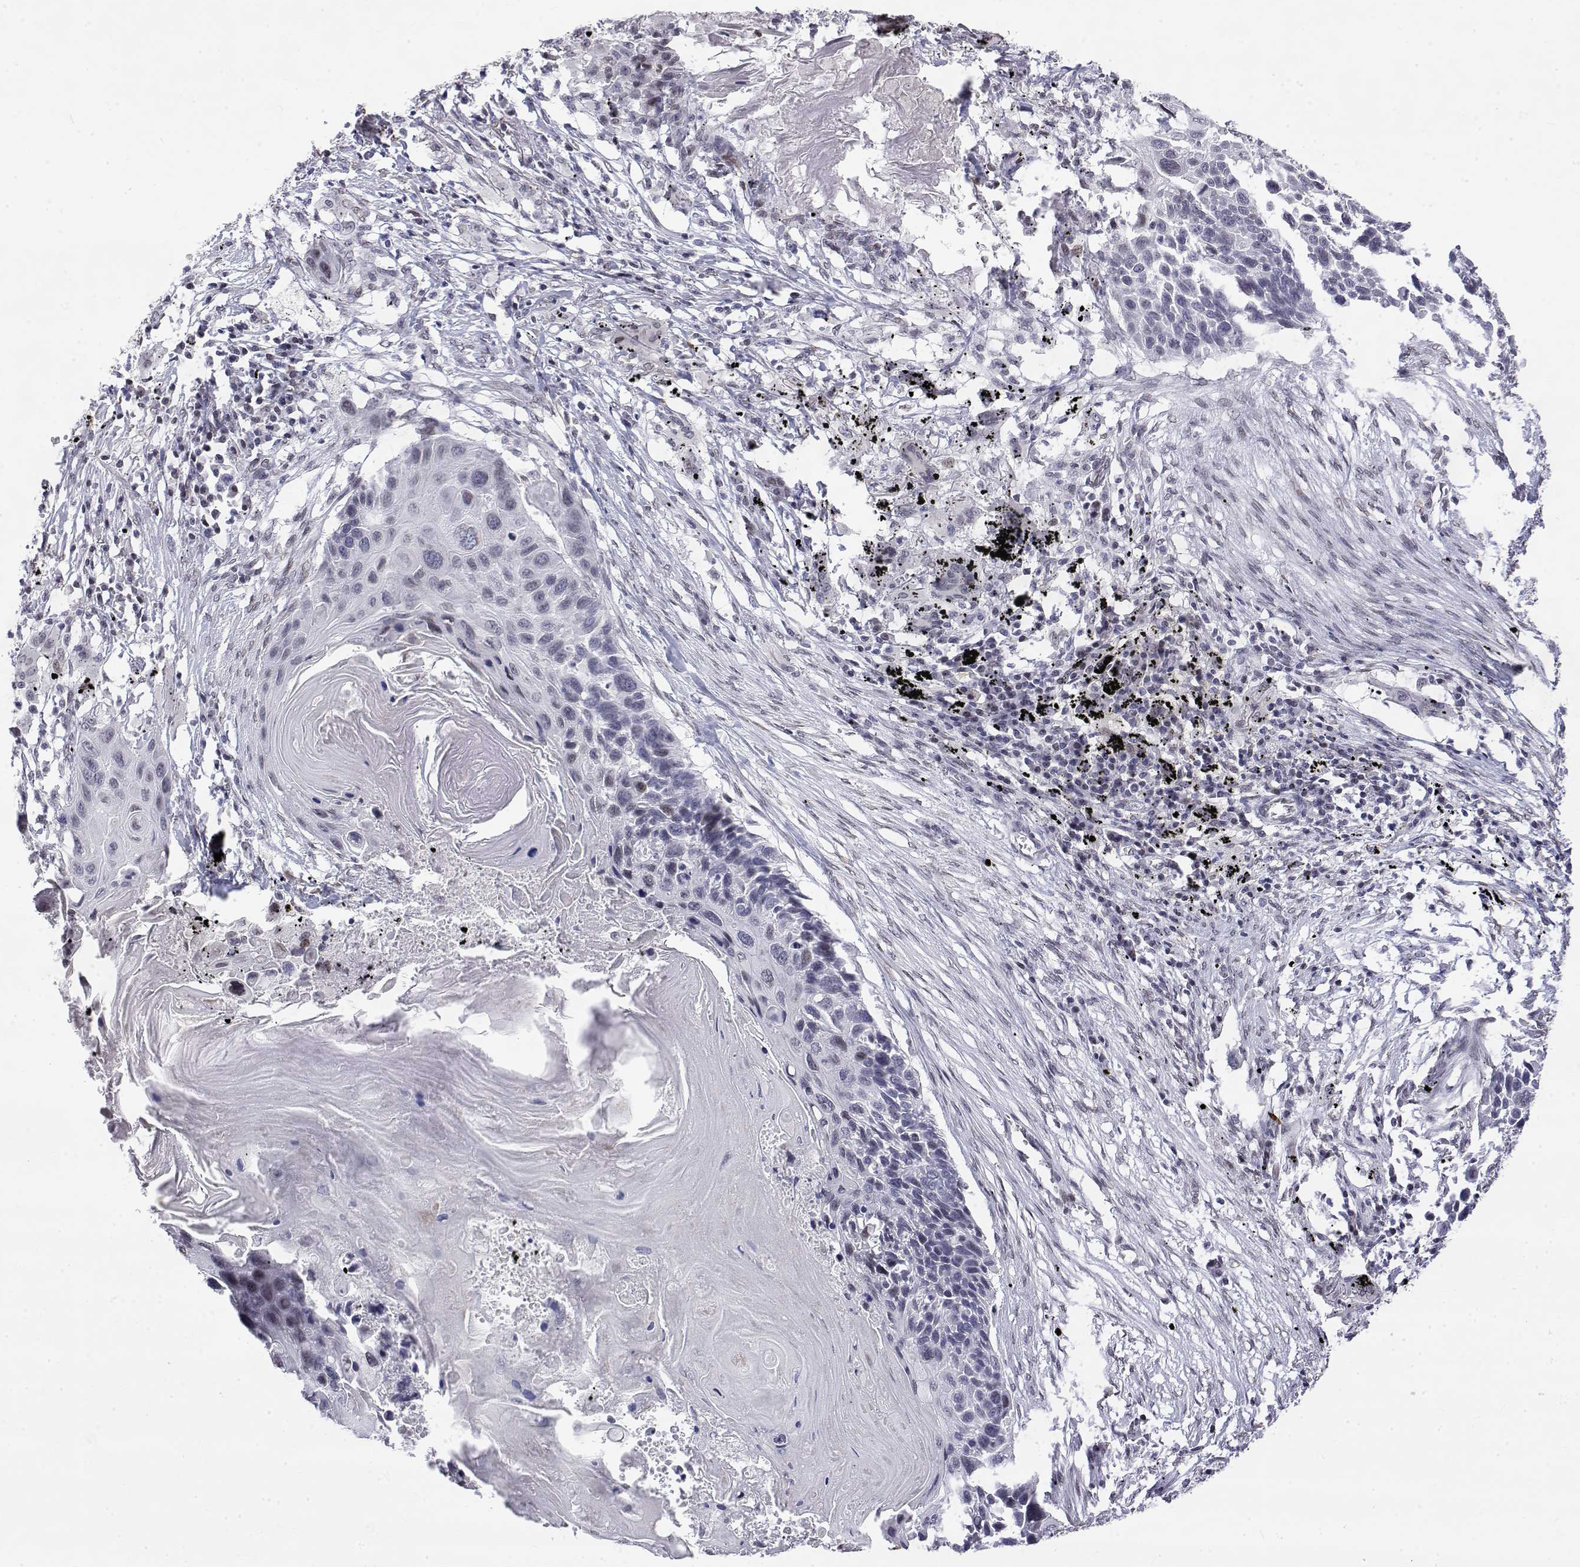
{"staining": {"intensity": "negative", "quantity": "none", "location": "none"}, "tissue": "lung cancer", "cell_type": "Tumor cells", "image_type": "cancer", "snomed": [{"axis": "morphology", "description": "Squamous cell carcinoma, NOS"}, {"axis": "topography", "description": "Lung"}], "caption": "This image is of lung squamous cell carcinoma stained with IHC to label a protein in brown with the nuclei are counter-stained blue. There is no positivity in tumor cells.", "gene": "ZNF532", "patient": {"sex": "male", "age": 78}}